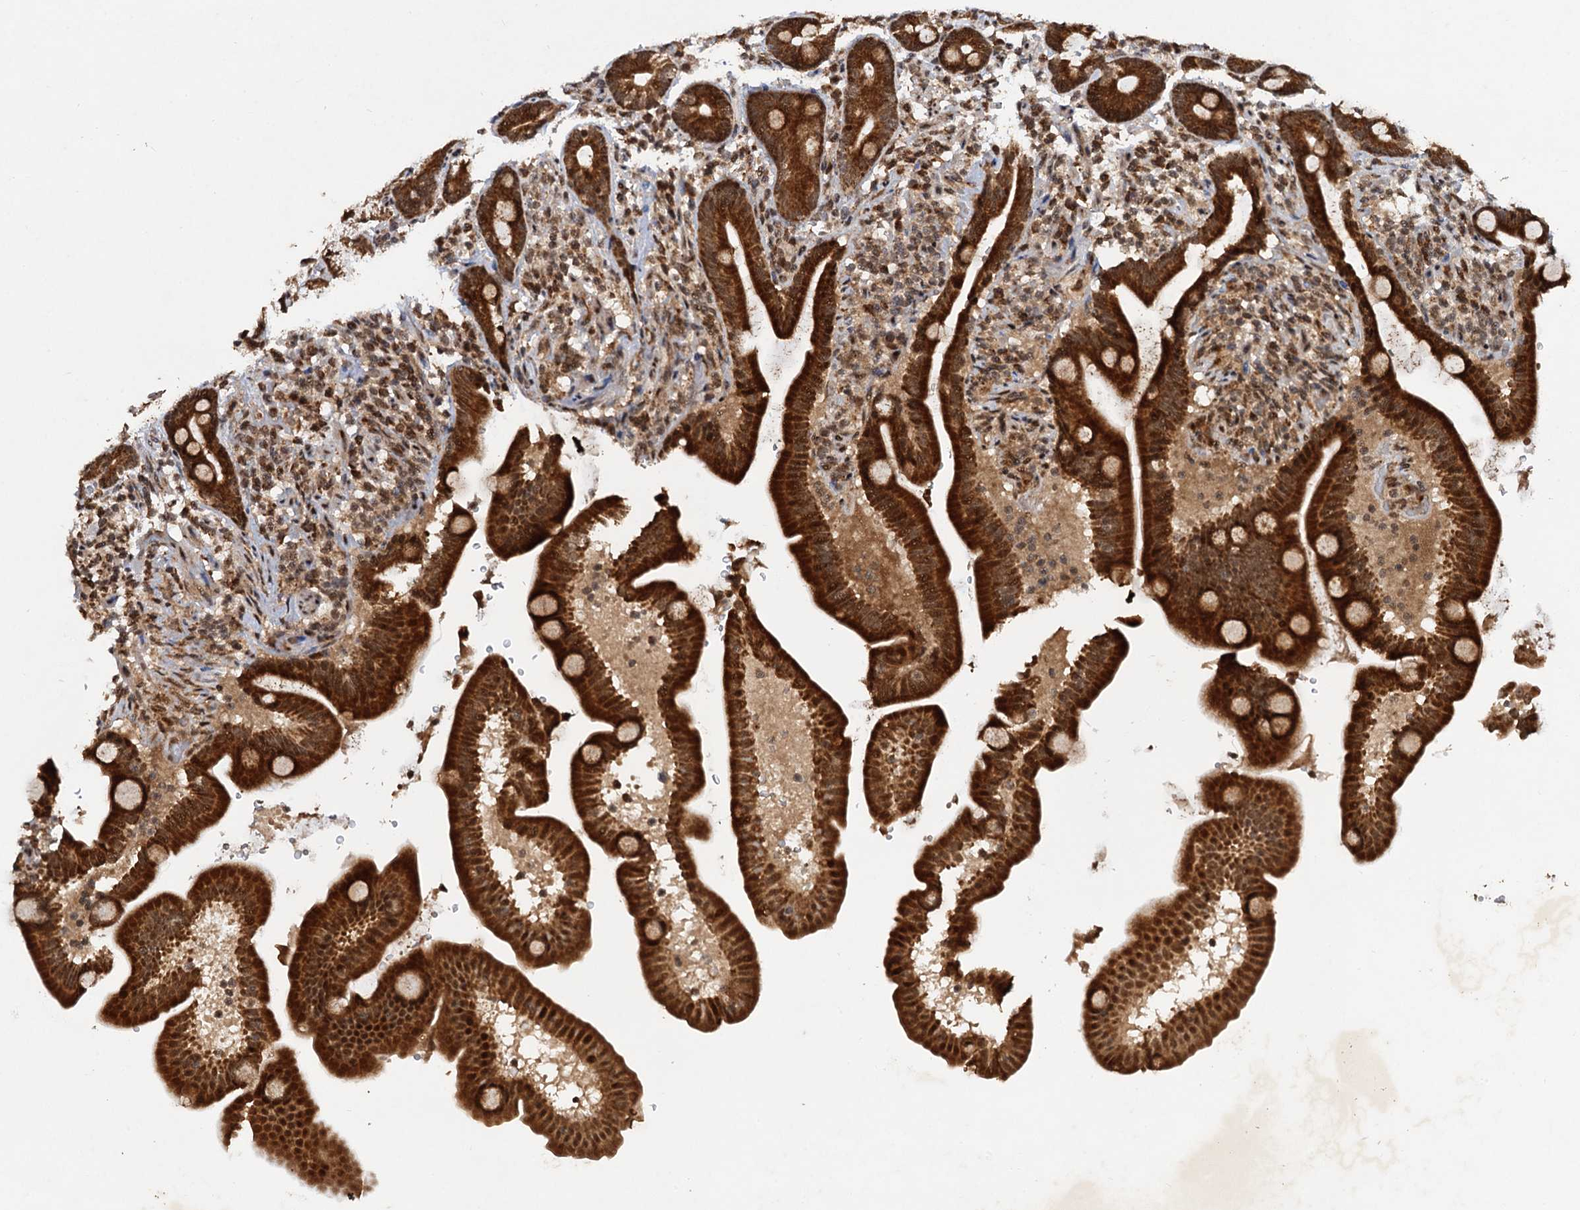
{"staining": {"intensity": "strong", "quantity": ">75%", "location": "cytoplasmic/membranous,nuclear"}, "tissue": "duodenum", "cell_type": "Glandular cells", "image_type": "normal", "snomed": [{"axis": "morphology", "description": "Normal tissue, NOS"}, {"axis": "topography", "description": "Duodenum"}], "caption": "Immunohistochemistry (IHC) staining of normal duodenum, which reveals high levels of strong cytoplasmic/membranous,nuclear expression in about >75% of glandular cells indicating strong cytoplasmic/membranous,nuclear protein expression. The staining was performed using DAB (3,3'-diaminobenzidine) (brown) for protein detection and nuclei were counterstained in hematoxylin (blue).", "gene": "REP15", "patient": {"sex": "male", "age": 54}}